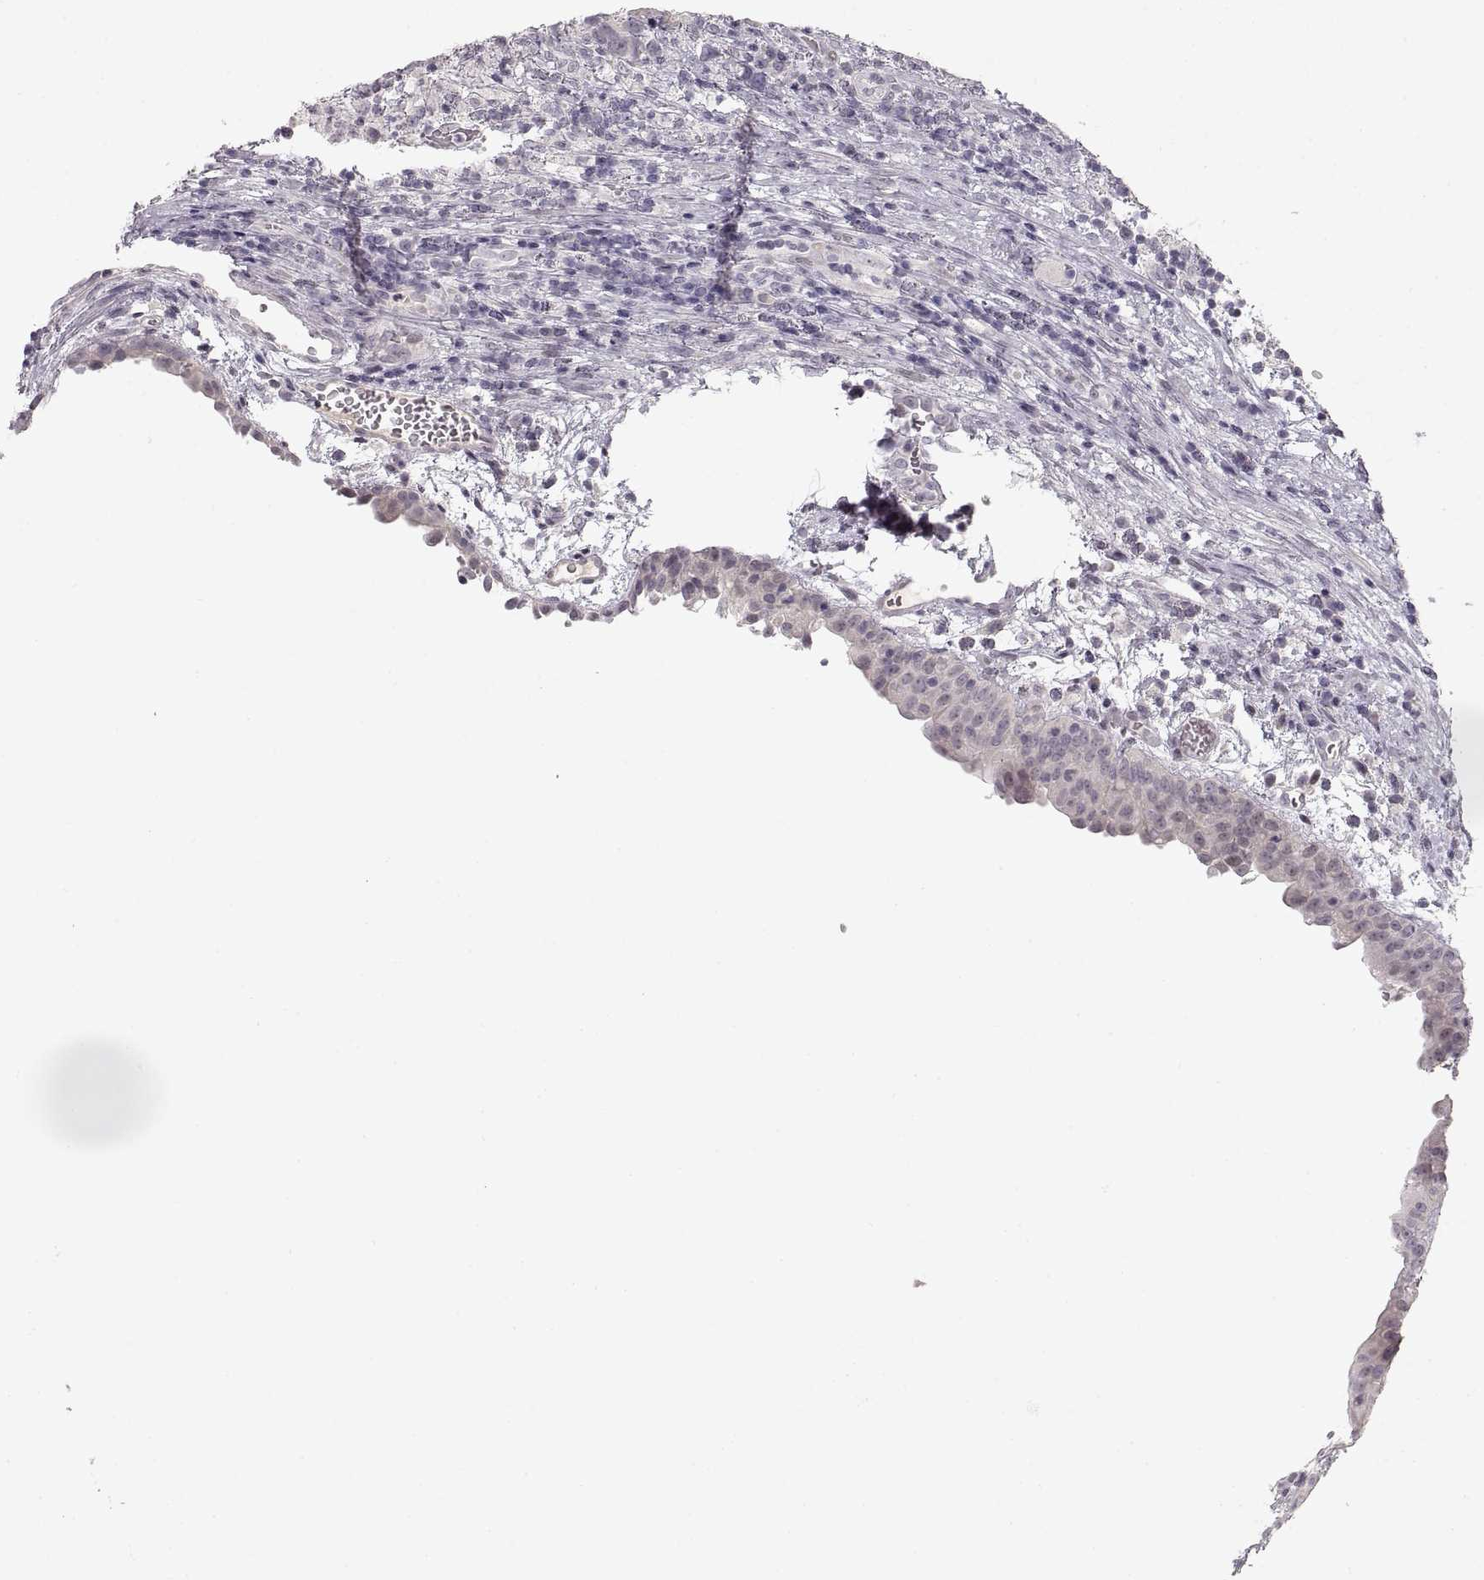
{"staining": {"intensity": "negative", "quantity": "none", "location": "none"}, "tissue": "urothelial cancer", "cell_type": "Tumor cells", "image_type": "cancer", "snomed": [{"axis": "morphology", "description": "Urothelial carcinoma, High grade"}, {"axis": "topography", "description": "Urinary bladder"}], "caption": "Histopathology image shows no significant protein positivity in tumor cells of urothelial cancer.", "gene": "PCSK2", "patient": {"sex": "male", "age": 60}}